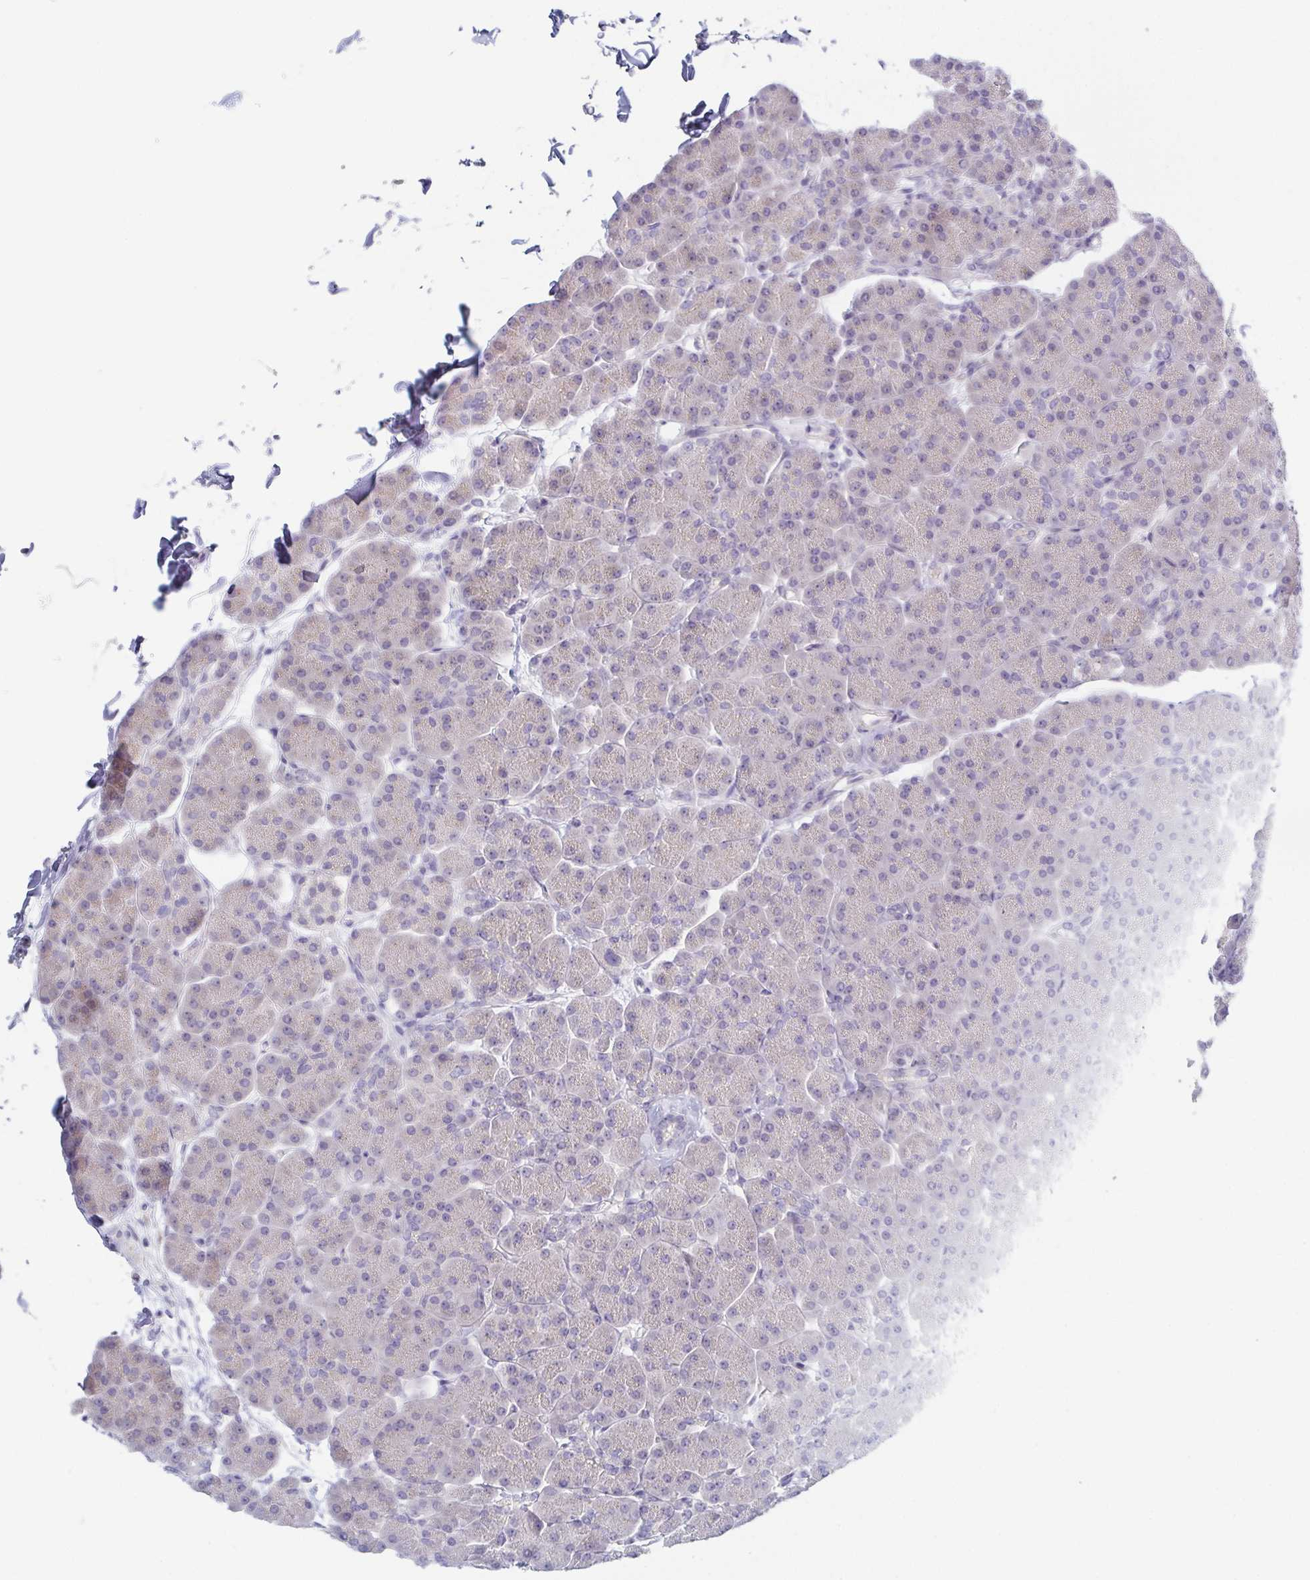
{"staining": {"intensity": "negative", "quantity": "none", "location": "none"}, "tissue": "pancreas", "cell_type": "Exocrine glandular cells", "image_type": "normal", "snomed": [{"axis": "morphology", "description": "Normal tissue, NOS"}, {"axis": "topography", "description": "Pancreas"}, {"axis": "topography", "description": "Peripheral nerve tissue"}], "caption": "IHC of normal human pancreas reveals no staining in exocrine glandular cells.", "gene": "HTR2A", "patient": {"sex": "male", "age": 54}}